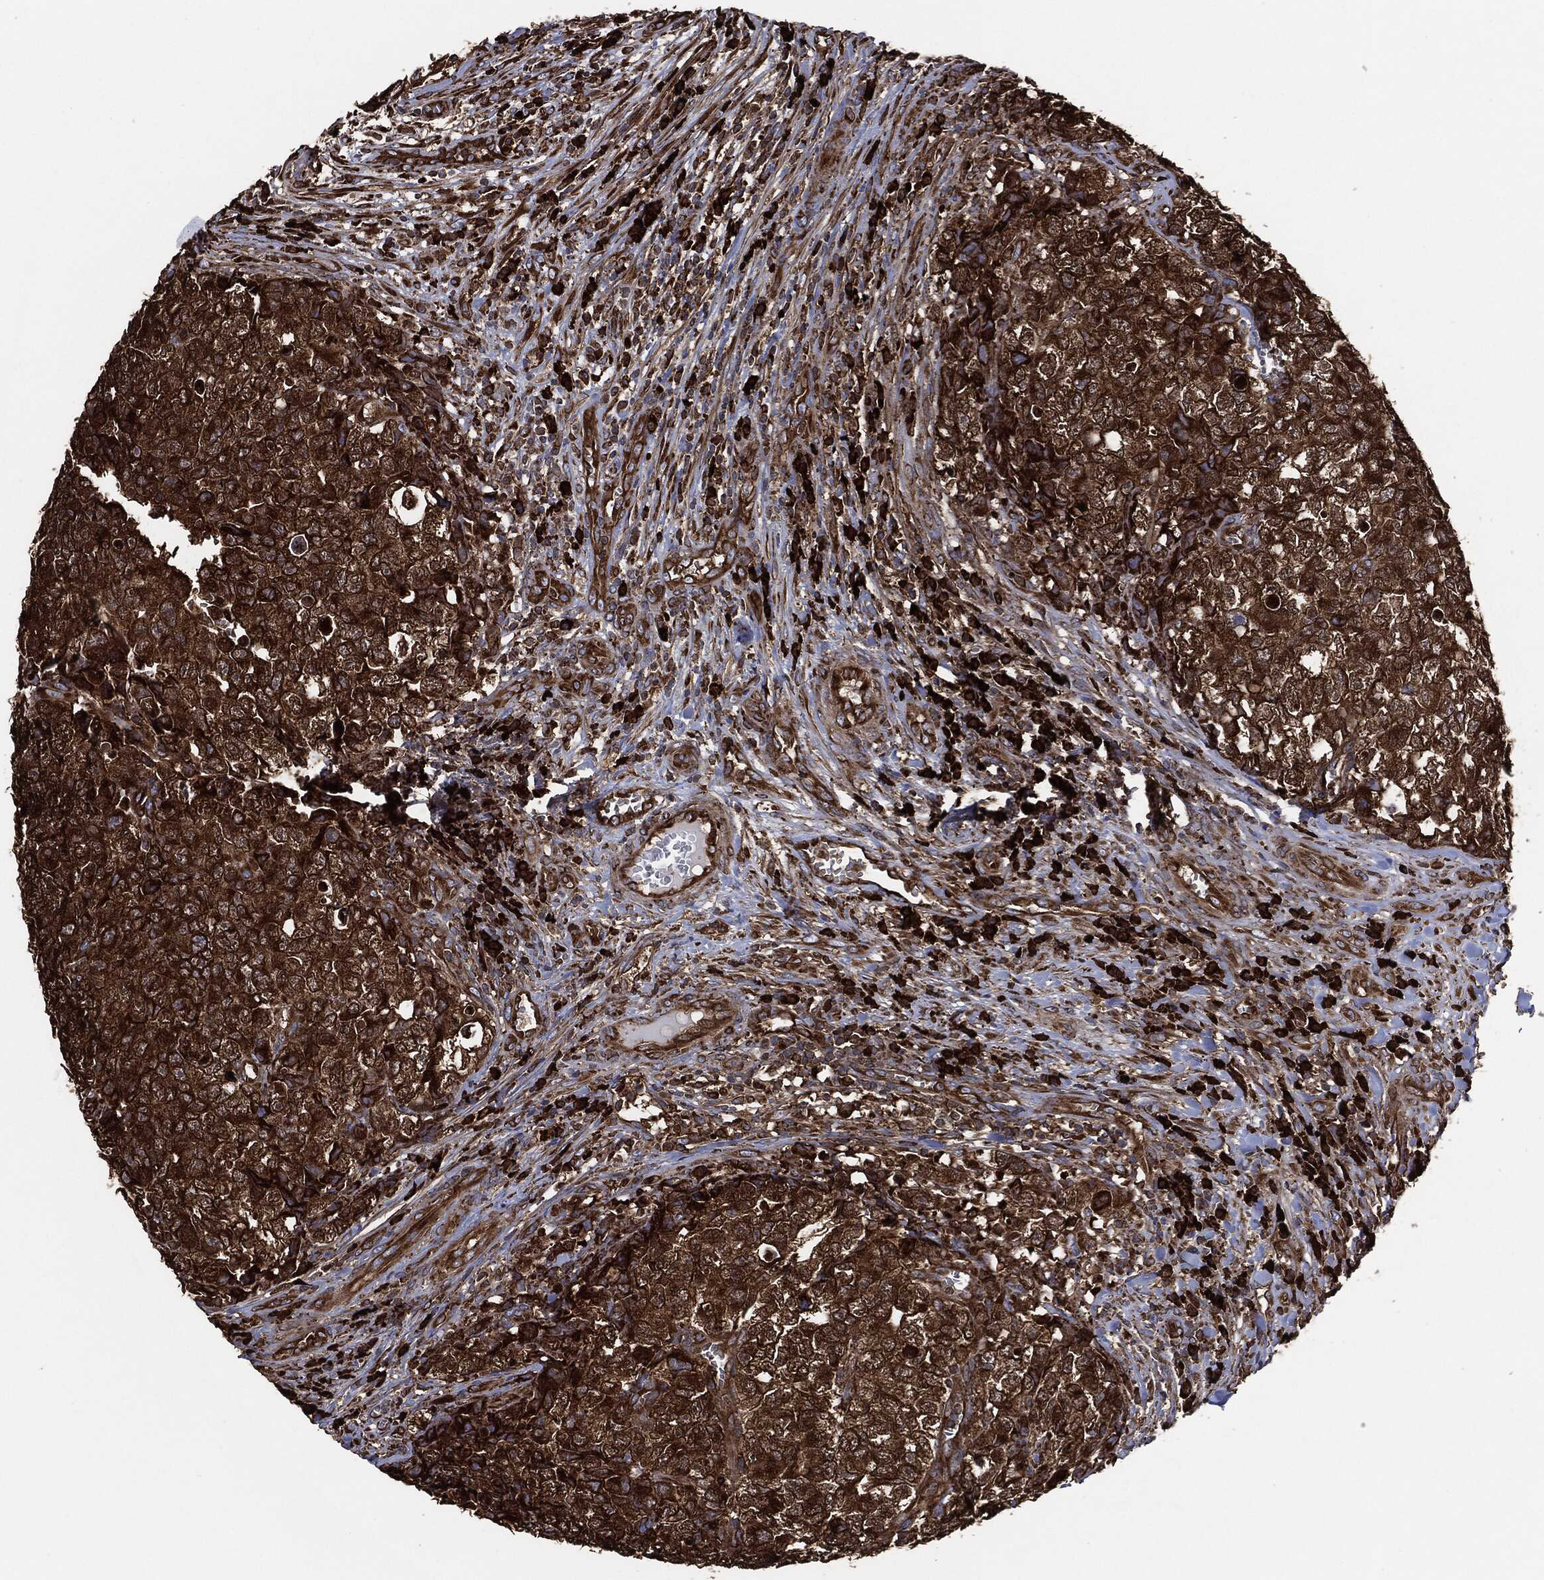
{"staining": {"intensity": "strong", "quantity": ">75%", "location": "cytoplasmic/membranous"}, "tissue": "testis cancer", "cell_type": "Tumor cells", "image_type": "cancer", "snomed": [{"axis": "morphology", "description": "Carcinoma, Embryonal, NOS"}, {"axis": "topography", "description": "Testis"}], "caption": "There is high levels of strong cytoplasmic/membranous positivity in tumor cells of testis cancer (embryonal carcinoma), as demonstrated by immunohistochemical staining (brown color).", "gene": "AMFR", "patient": {"sex": "male", "age": 23}}